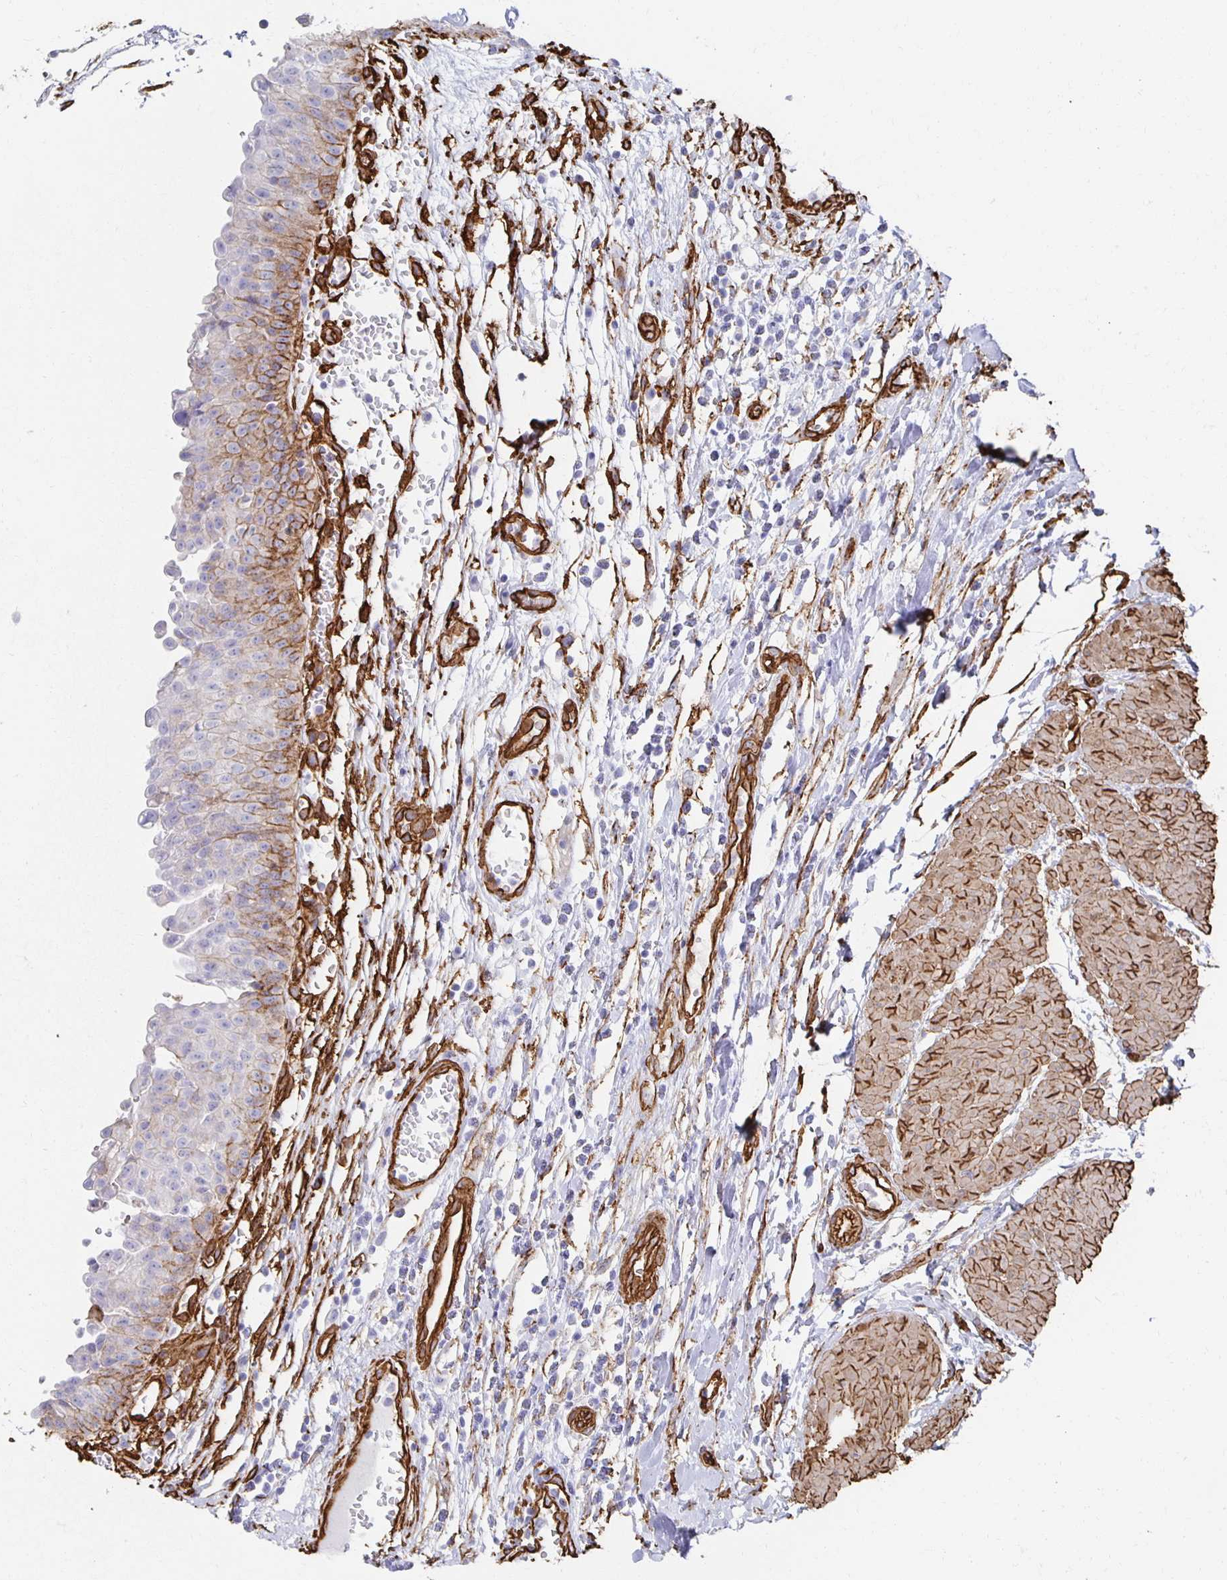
{"staining": {"intensity": "moderate", "quantity": "<25%", "location": "cytoplasmic/membranous"}, "tissue": "urinary bladder", "cell_type": "Urothelial cells", "image_type": "normal", "snomed": [{"axis": "morphology", "description": "Normal tissue, NOS"}, {"axis": "topography", "description": "Urinary bladder"}], "caption": "Brown immunohistochemical staining in normal human urinary bladder displays moderate cytoplasmic/membranous positivity in about <25% of urothelial cells.", "gene": "VIPR2", "patient": {"sex": "male", "age": 64}}